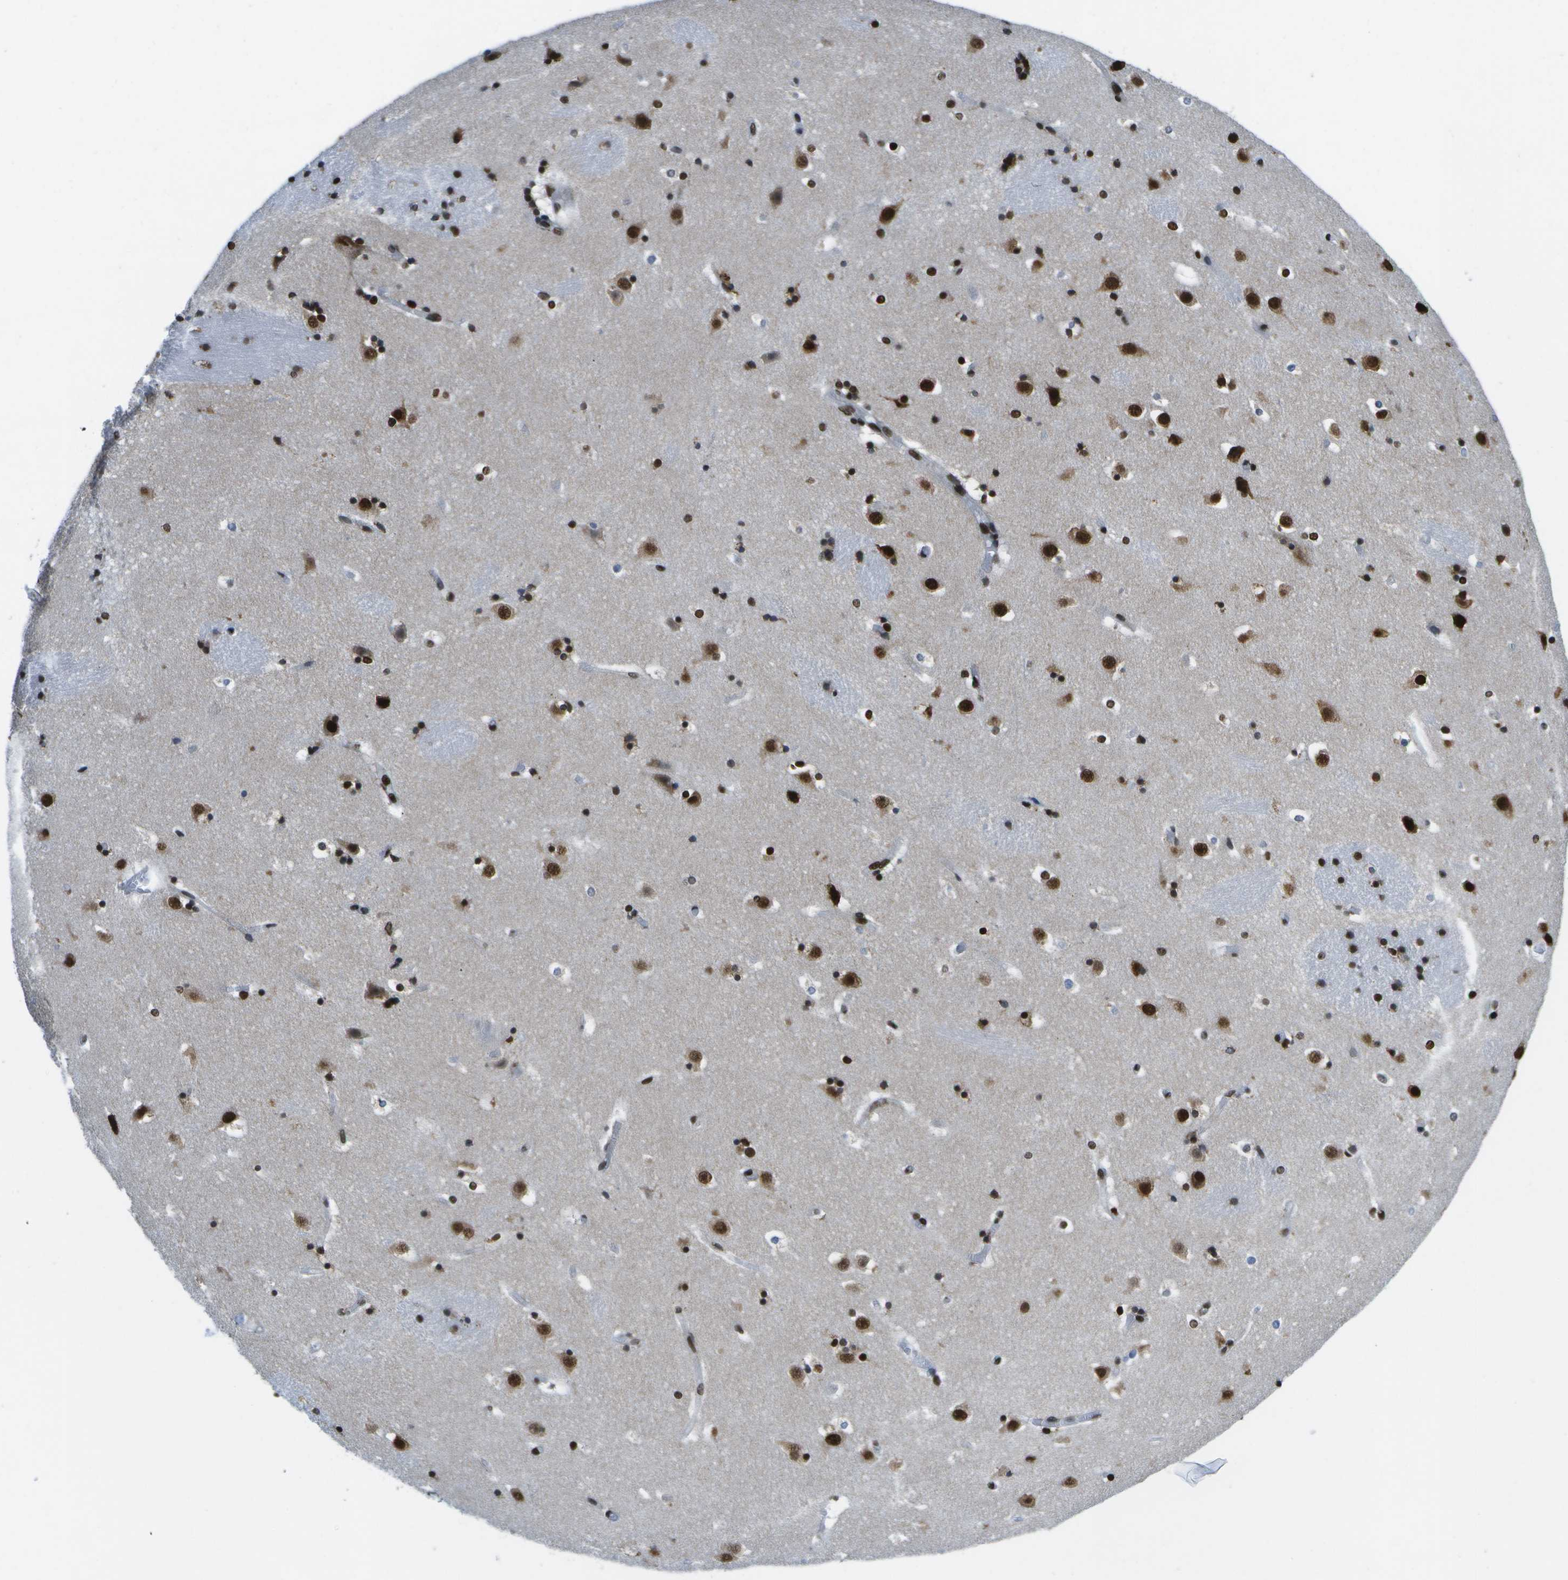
{"staining": {"intensity": "strong", "quantity": "25%-75%", "location": "nuclear"}, "tissue": "caudate", "cell_type": "Glial cells", "image_type": "normal", "snomed": [{"axis": "morphology", "description": "Normal tissue, NOS"}, {"axis": "topography", "description": "Lateral ventricle wall"}], "caption": "Immunohistochemical staining of benign caudate demonstrates strong nuclear protein positivity in about 25%-75% of glial cells. (DAB (3,3'-diaminobenzidine) IHC, brown staining for protein, blue staining for nuclei).", "gene": "NSRP1", "patient": {"sex": "male", "age": 45}}